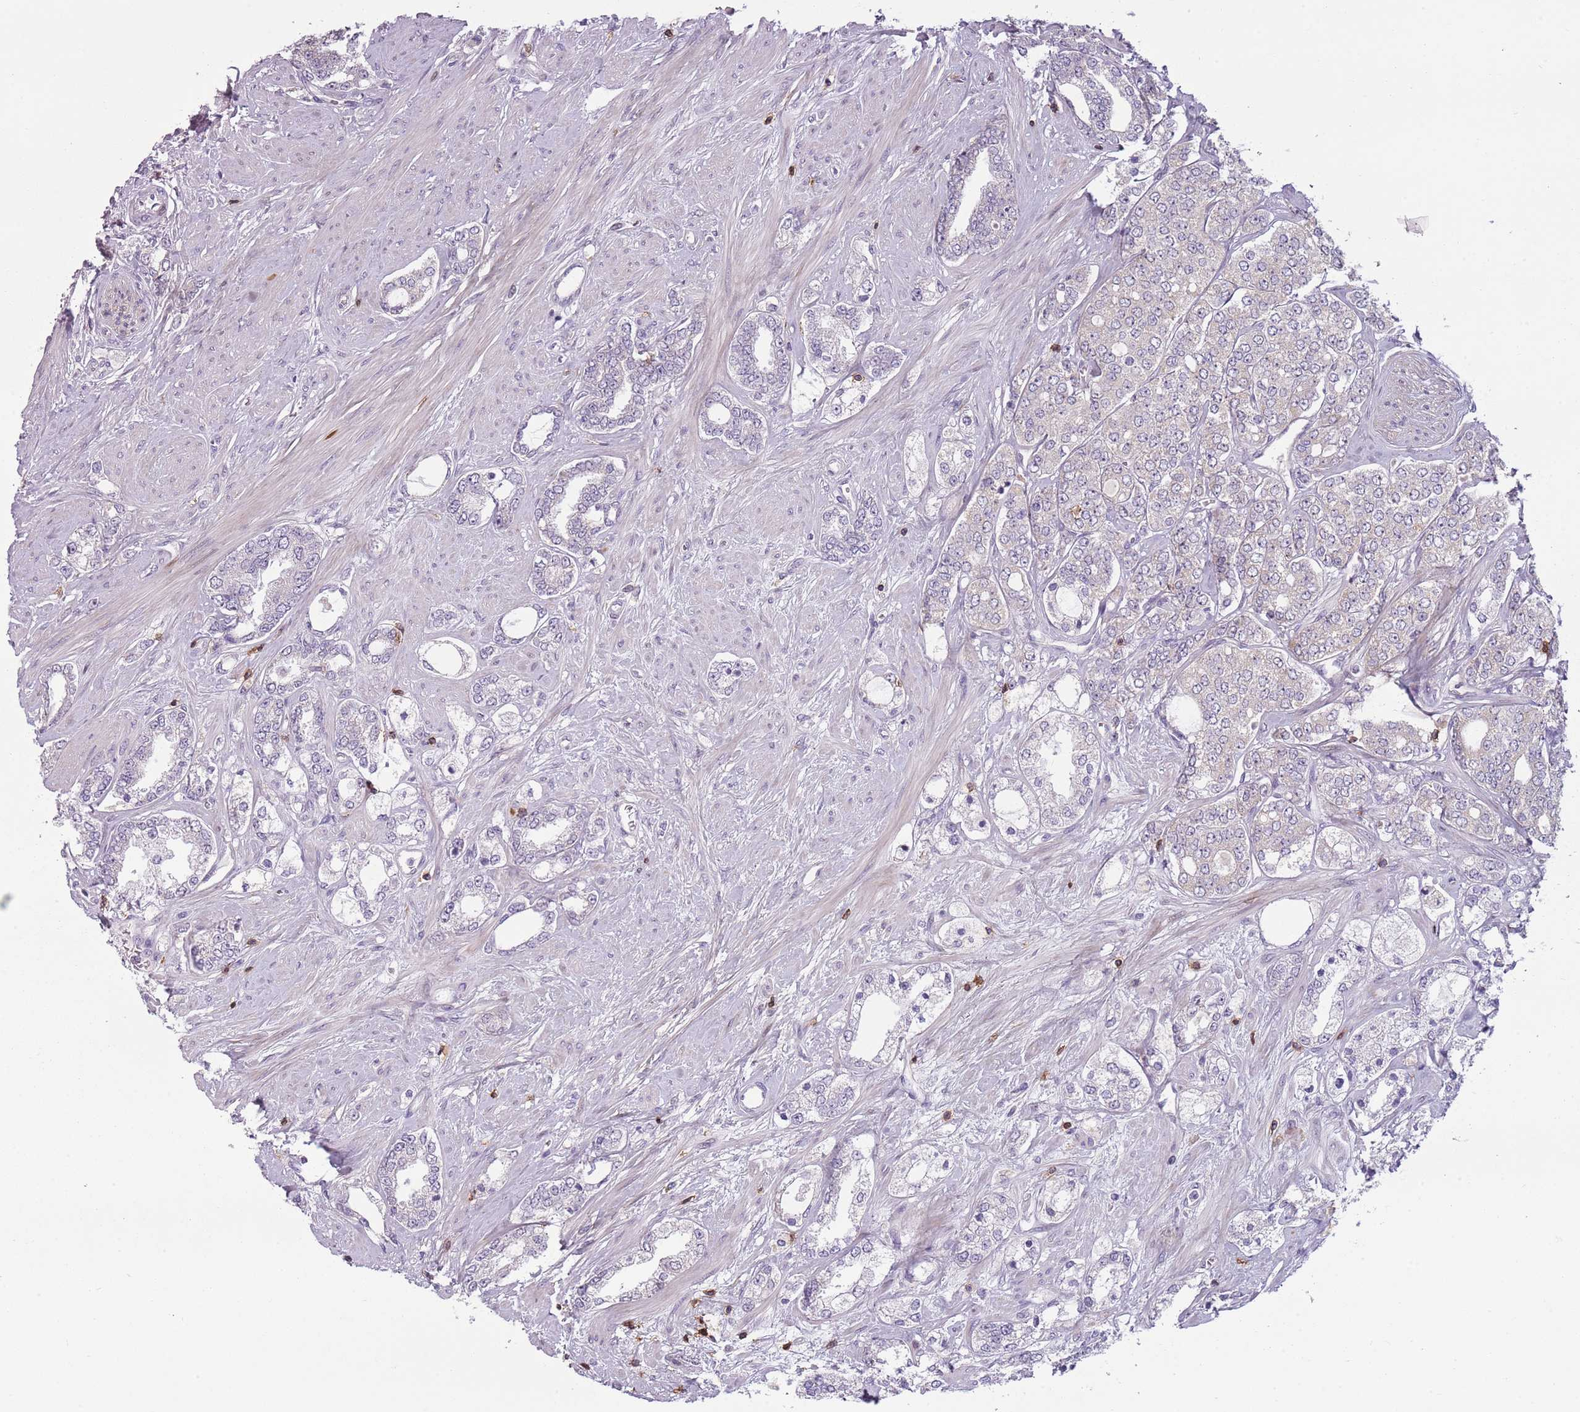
{"staining": {"intensity": "negative", "quantity": "none", "location": "none"}, "tissue": "prostate cancer", "cell_type": "Tumor cells", "image_type": "cancer", "snomed": [{"axis": "morphology", "description": "Adenocarcinoma, High grade"}, {"axis": "topography", "description": "Prostate"}], "caption": "DAB immunohistochemical staining of human high-grade adenocarcinoma (prostate) exhibits no significant staining in tumor cells. (DAB (3,3'-diaminobenzidine) immunohistochemistry (IHC) with hematoxylin counter stain).", "gene": "ZNF583", "patient": {"sex": "male", "age": 64}}